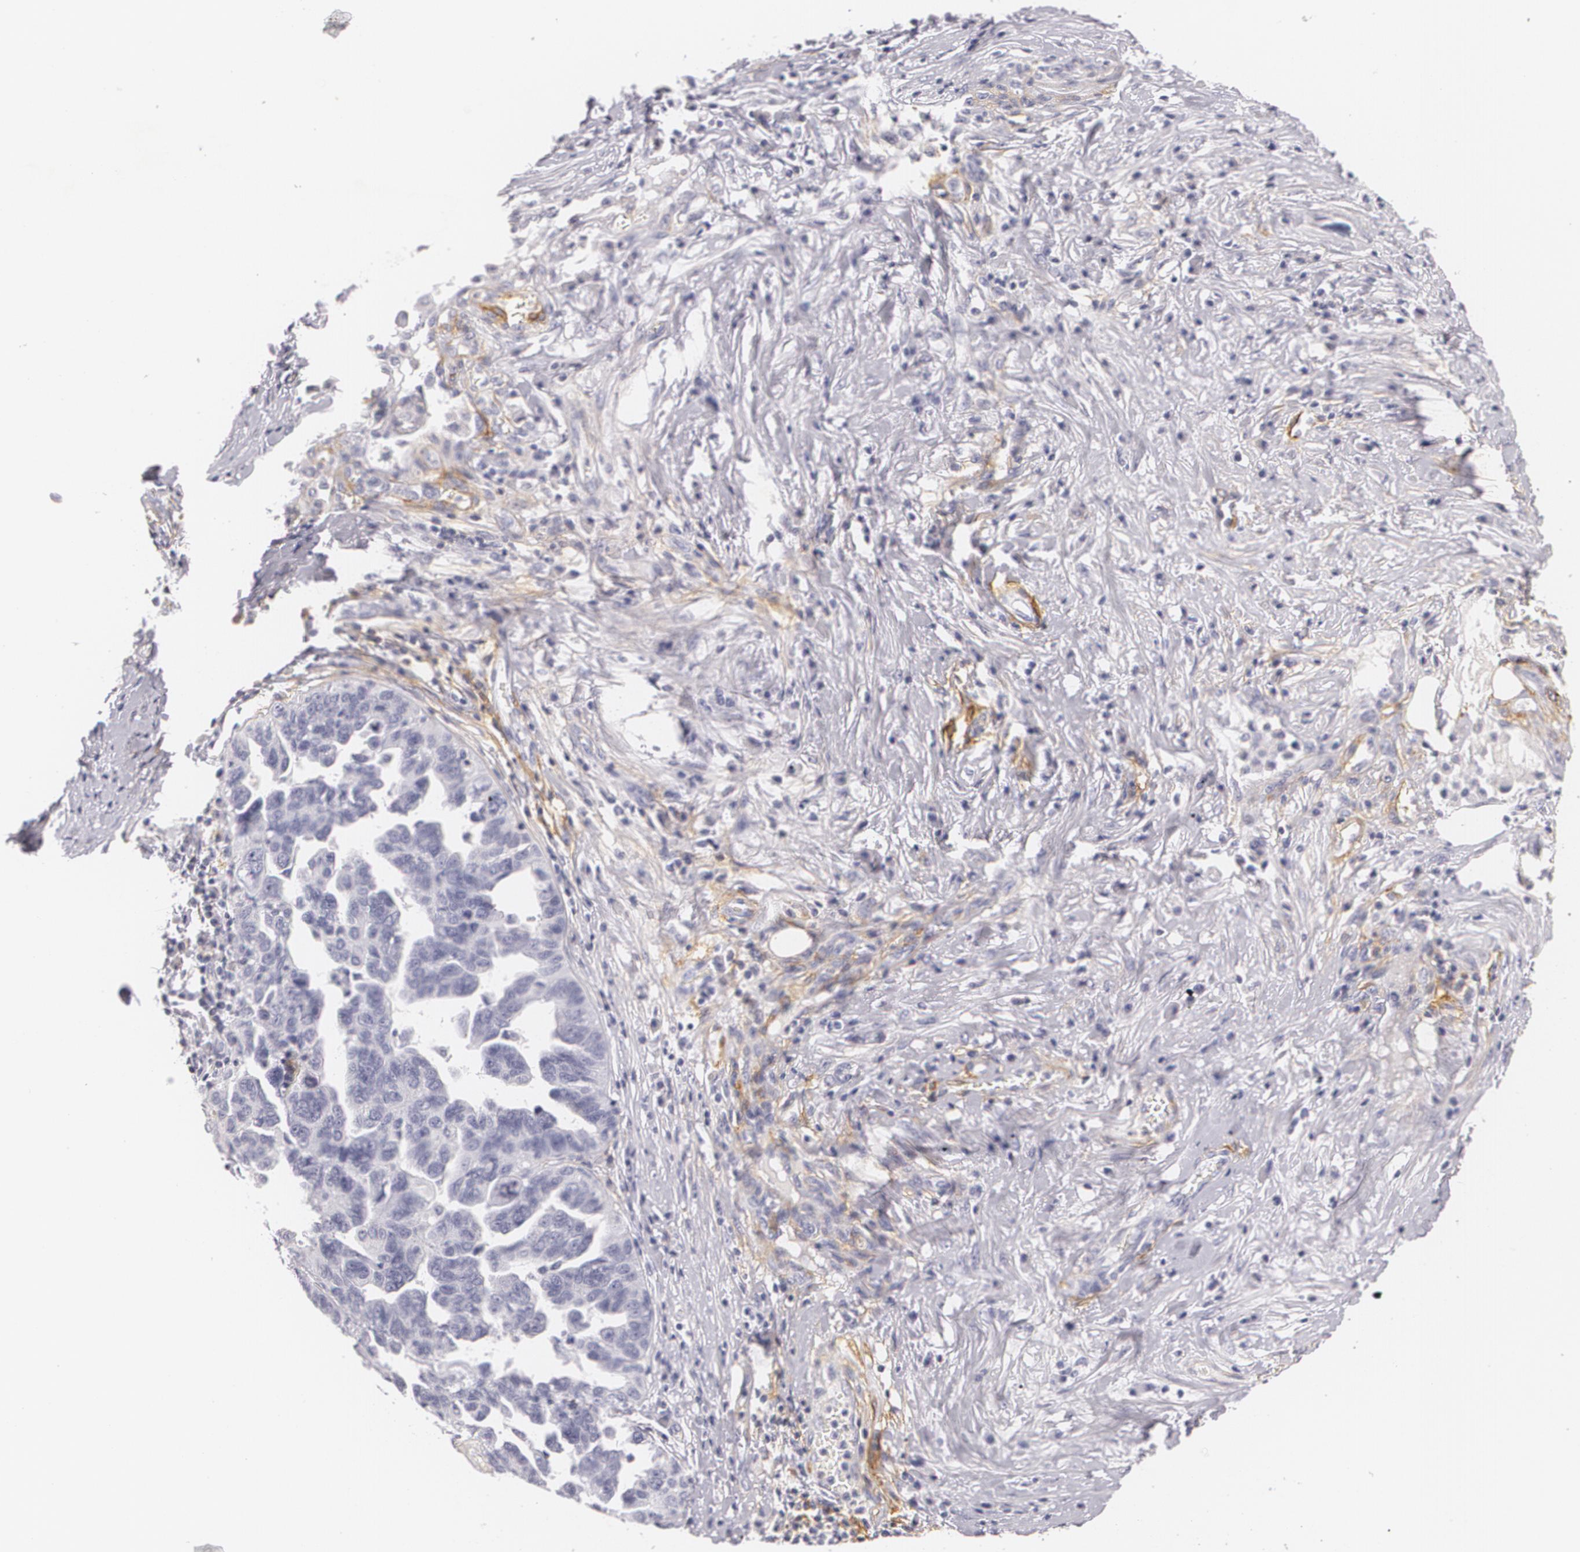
{"staining": {"intensity": "negative", "quantity": "none", "location": "none"}, "tissue": "ovarian cancer", "cell_type": "Tumor cells", "image_type": "cancer", "snomed": [{"axis": "morphology", "description": "Cystadenocarcinoma, serous, NOS"}, {"axis": "topography", "description": "Ovary"}], "caption": "Ovarian cancer (serous cystadenocarcinoma) was stained to show a protein in brown. There is no significant staining in tumor cells.", "gene": "NGFR", "patient": {"sex": "female", "age": 64}}